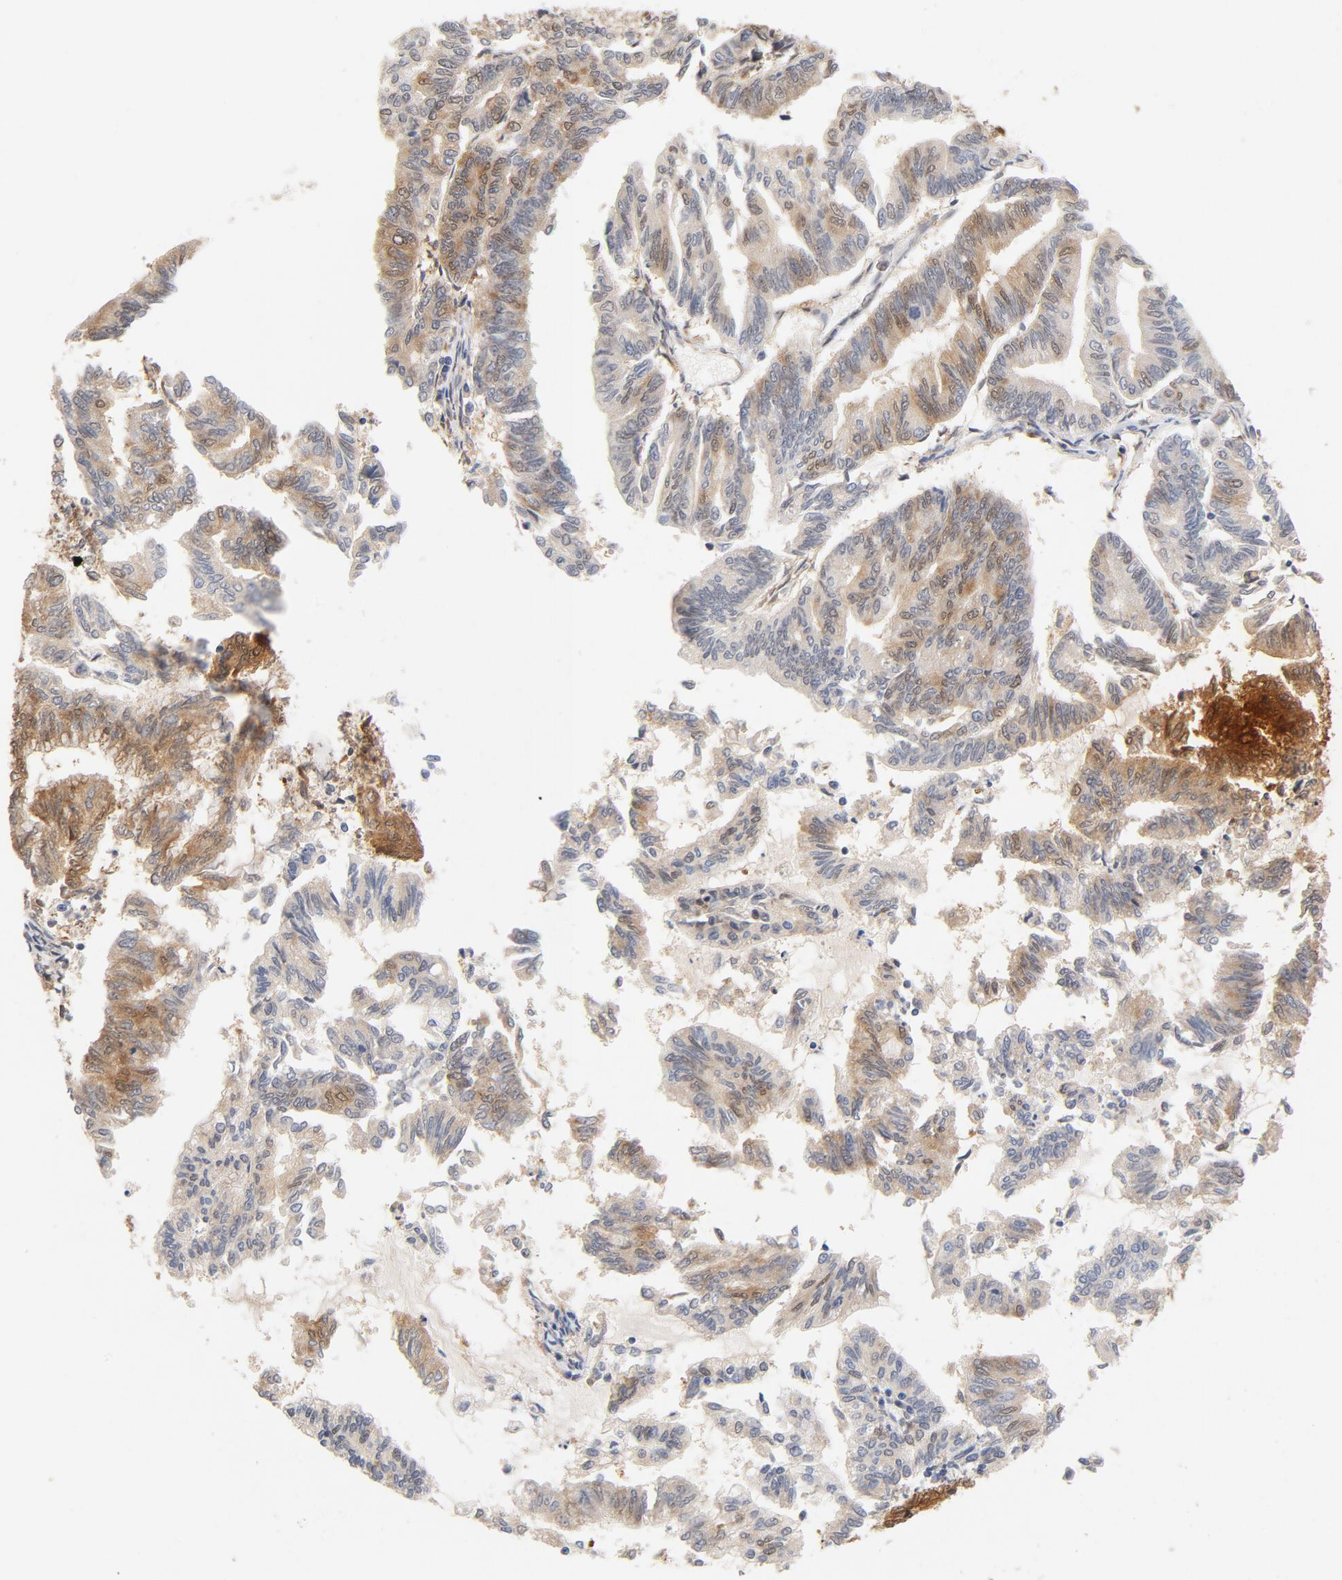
{"staining": {"intensity": "moderate", "quantity": ">75%", "location": "cytoplasmic/membranous,nuclear"}, "tissue": "endometrial cancer", "cell_type": "Tumor cells", "image_type": "cancer", "snomed": [{"axis": "morphology", "description": "Adenocarcinoma, NOS"}, {"axis": "topography", "description": "Endometrium"}], "caption": "Immunohistochemical staining of human endometrial adenocarcinoma demonstrates medium levels of moderate cytoplasmic/membranous and nuclear positivity in about >75% of tumor cells.", "gene": "EIF4E", "patient": {"sex": "female", "age": 79}}